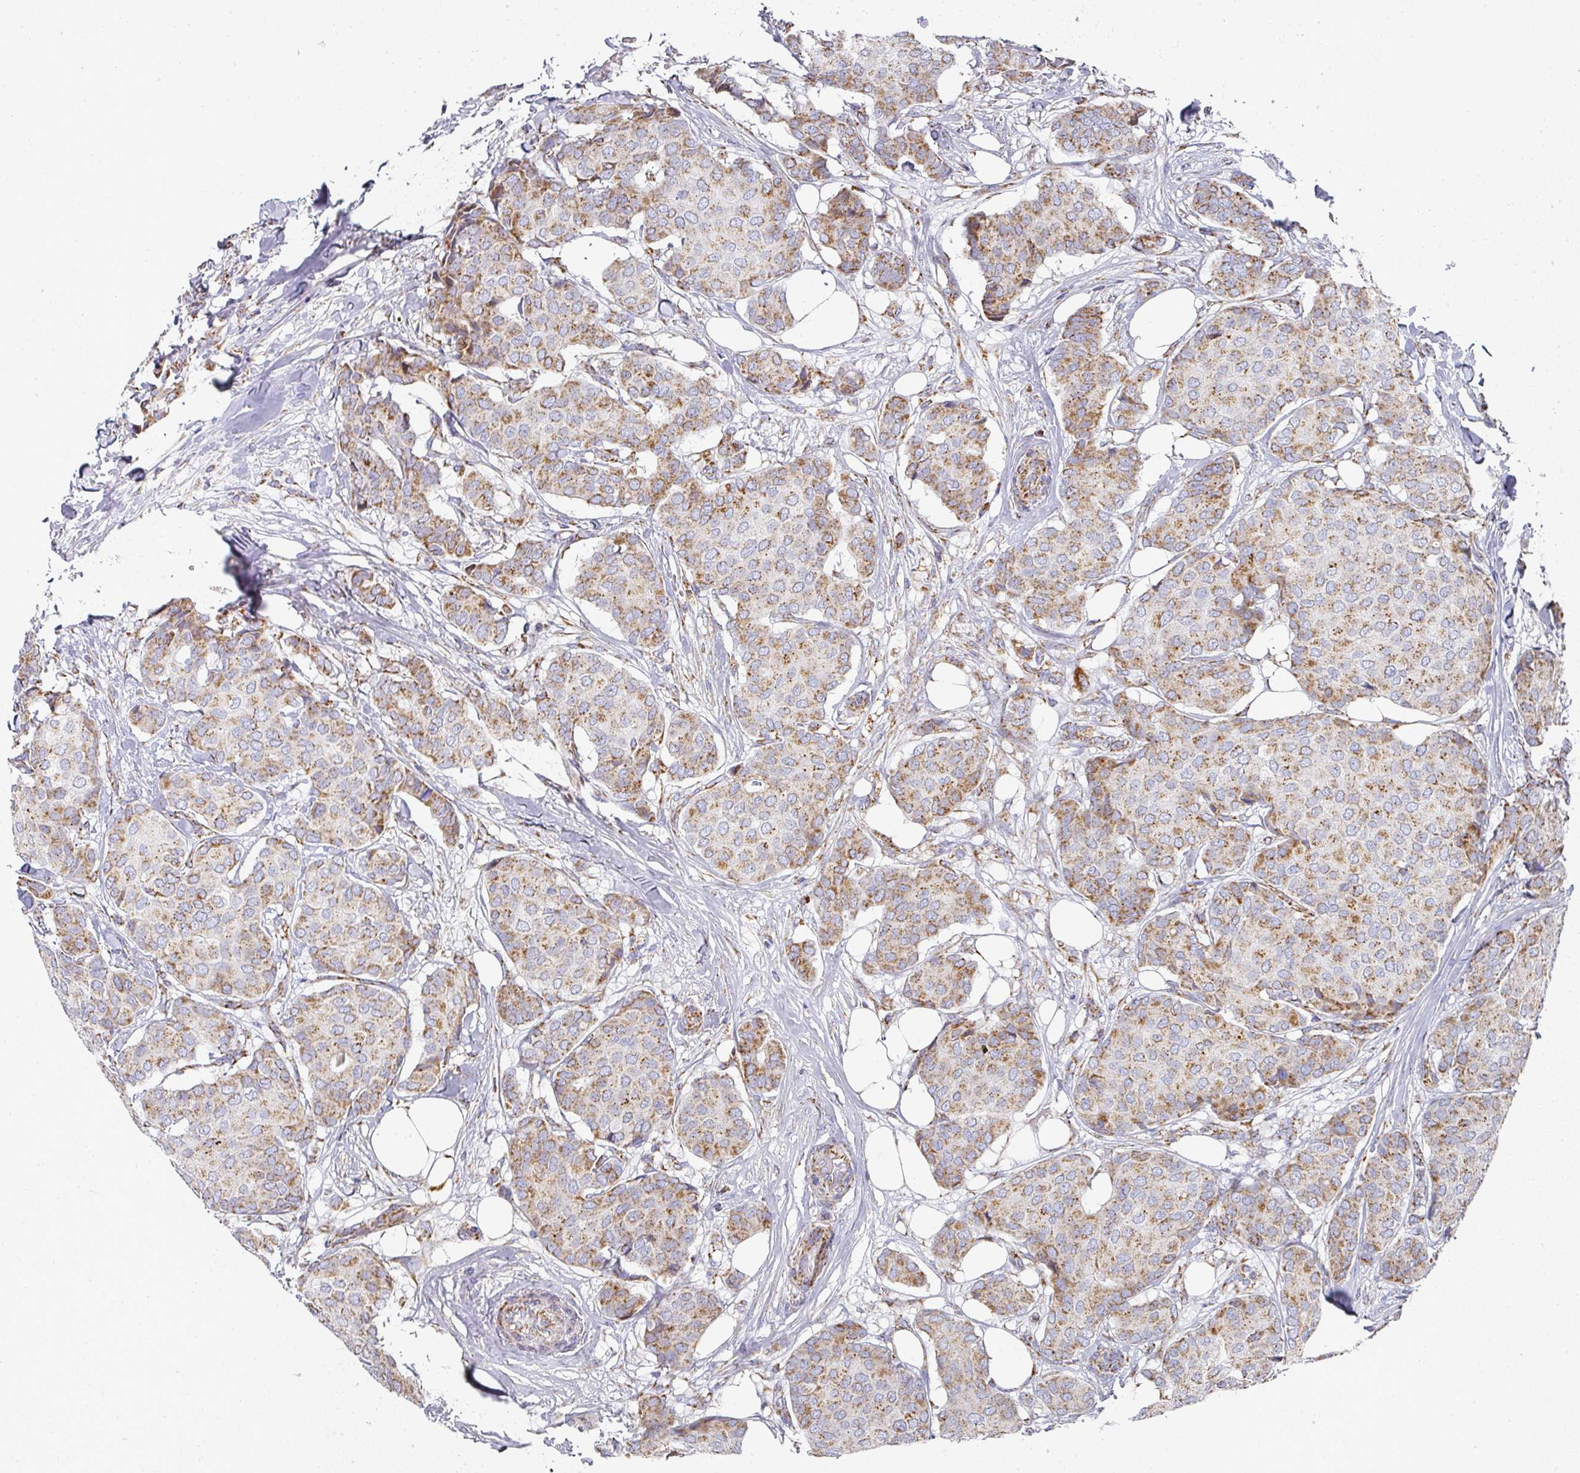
{"staining": {"intensity": "moderate", "quantity": ">75%", "location": "cytoplasmic/membranous"}, "tissue": "breast cancer", "cell_type": "Tumor cells", "image_type": "cancer", "snomed": [{"axis": "morphology", "description": "Duct carcinoma"}, {"axis": "topography", "description": "Breast"}], "caption": "The micrograph shows staining of breast cancer (infiltrating ductal carcinoma), revealing moderate cytoplasmic/membranous protein expression (brown color) within tumor cells.", "gene": "UQCRFS1", "patient": {"sex": "female", "age": 75}}